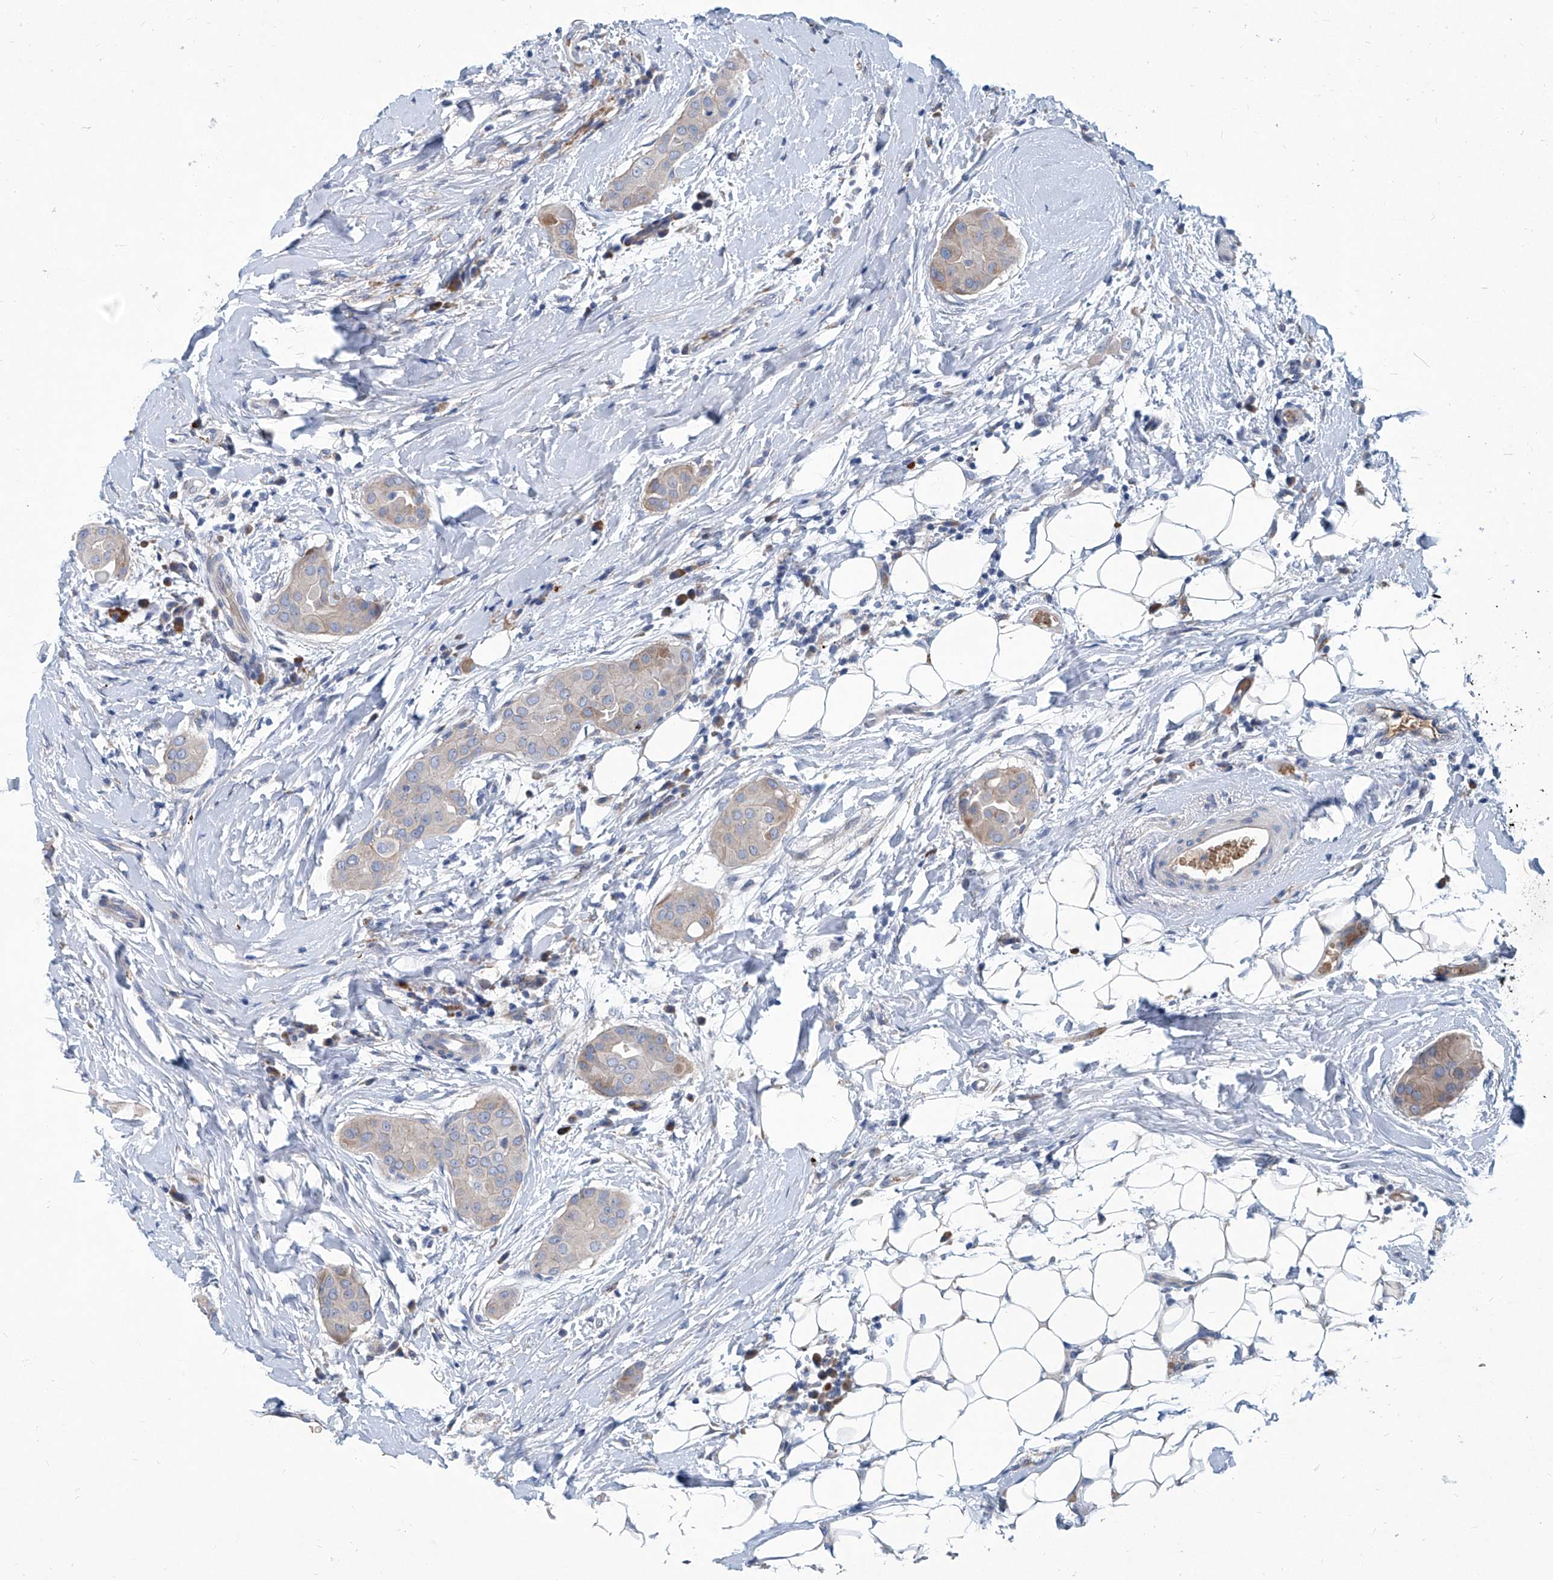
{"staining": {"intensity": "weak", "quantity": "<25%", "location": "cytoplasmic/membranous"}, "tissue": "thyroid cancer", "cell_type": "Tumor cells", "image_type": "cancer", "snomed": [{"axis": "morphology", "description": "Papillary adenocarcinoma, NOS"}, {"axis": "topography", "description": "Thyroid gland"}], "caption": "Papillary adenocarcinoma (thyroid) was stained to show a protein in brown. There is no significant expression in tumor cells.", "gene": "FPR2", "patient": {"sex": "male", "age": 33}}